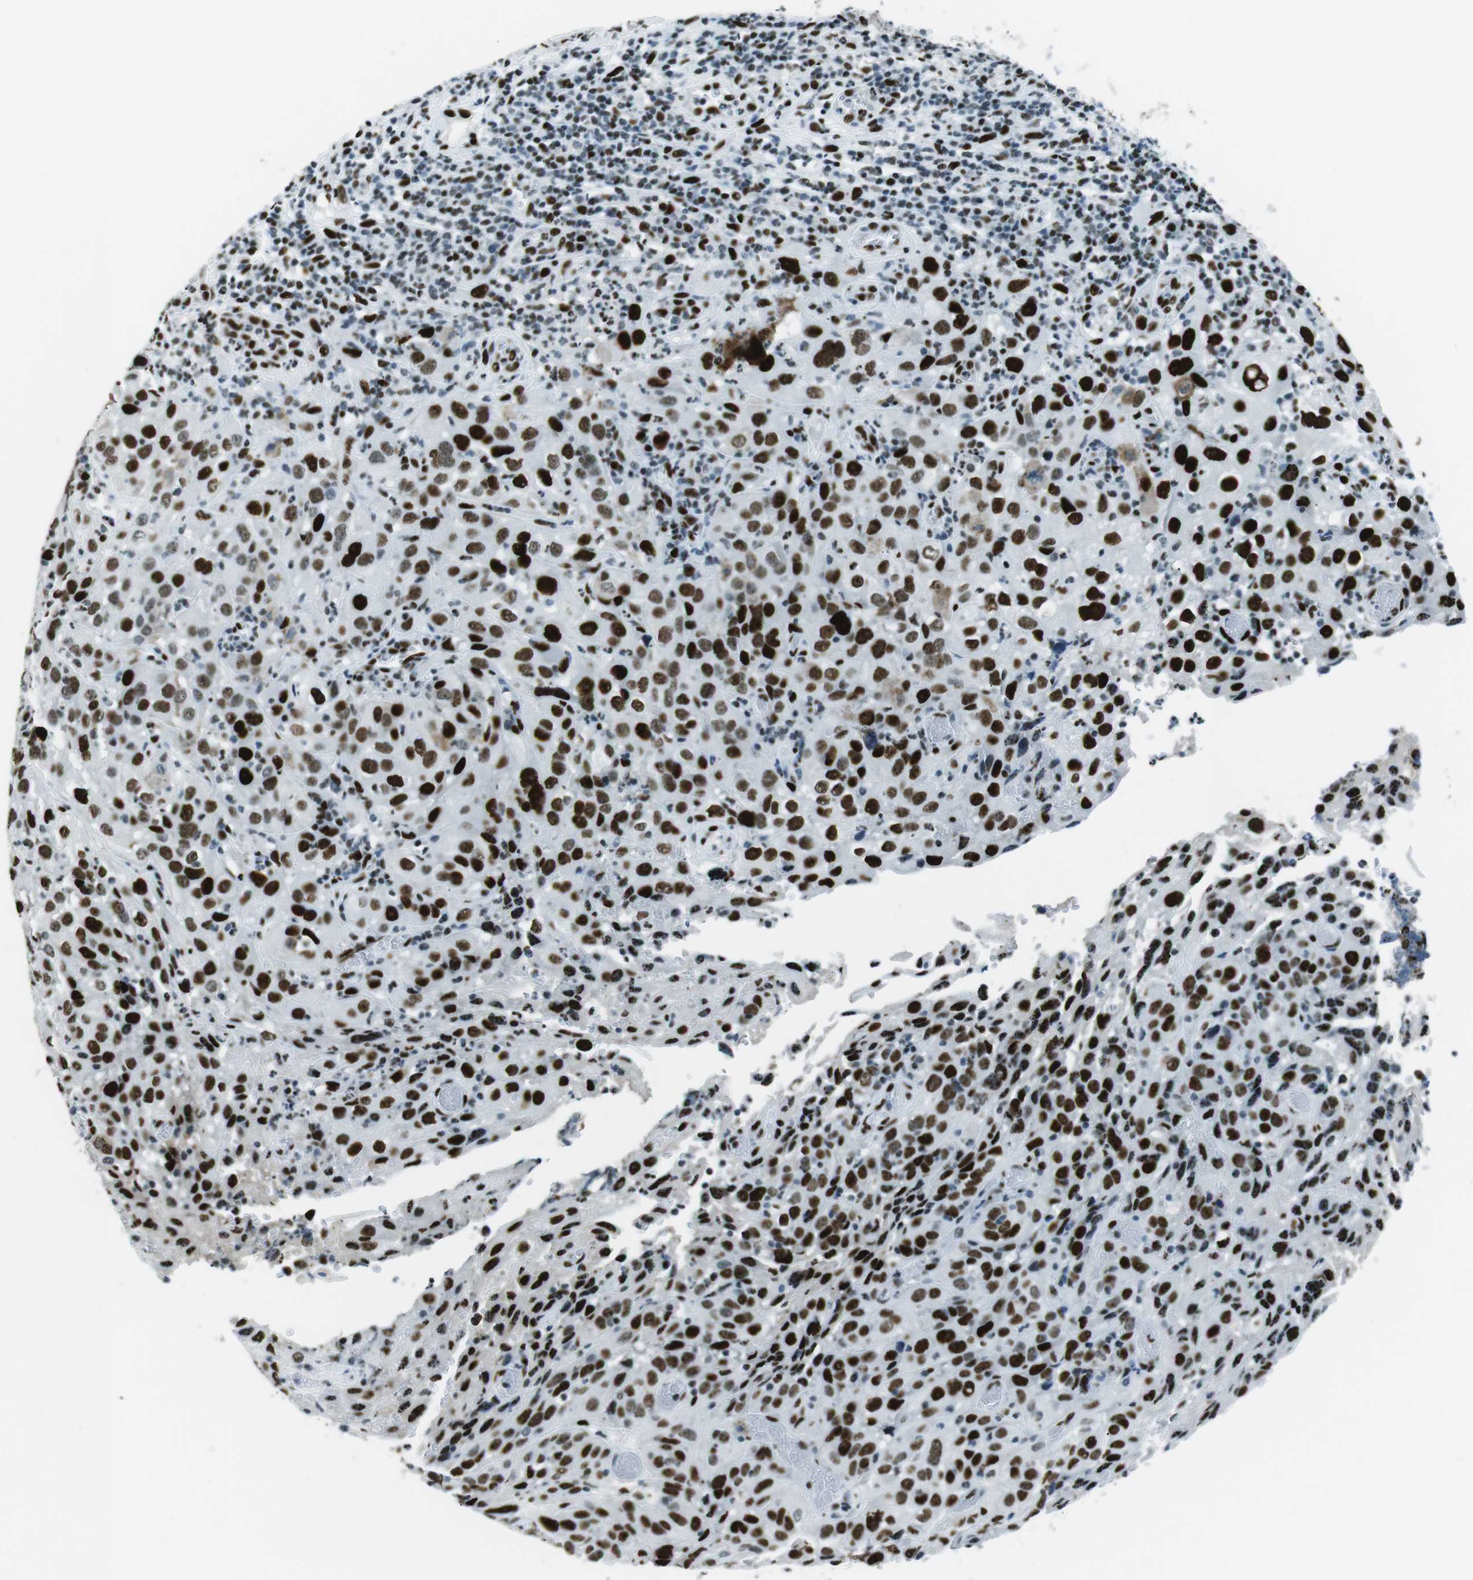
{"staining": {"intensity": "strong", "quantity": ">75%", "location": "nuclear"}, "tissue": "cervical cancer", "cell_type": "Tumor cells", "image_type": "cancer", "snomed": [{"axis": "morphology", "description": "Squamous cell carcinoma, NOS"}, {"axis": "topography", "description": "Cervix"}], "caption": "Squamous cell carcinoma (cervical) stained with IHC demonstrates strong nuclear expression in about >75% of tumor cells. The protein of interest is stained brown, and the nuclei are stained in blue (DAB (3,3'-diaminobenzidine) IHC with brightfield microscopy, high magnification).", "gene": "PML", "patient": {"sex": "female", "age": 32}}